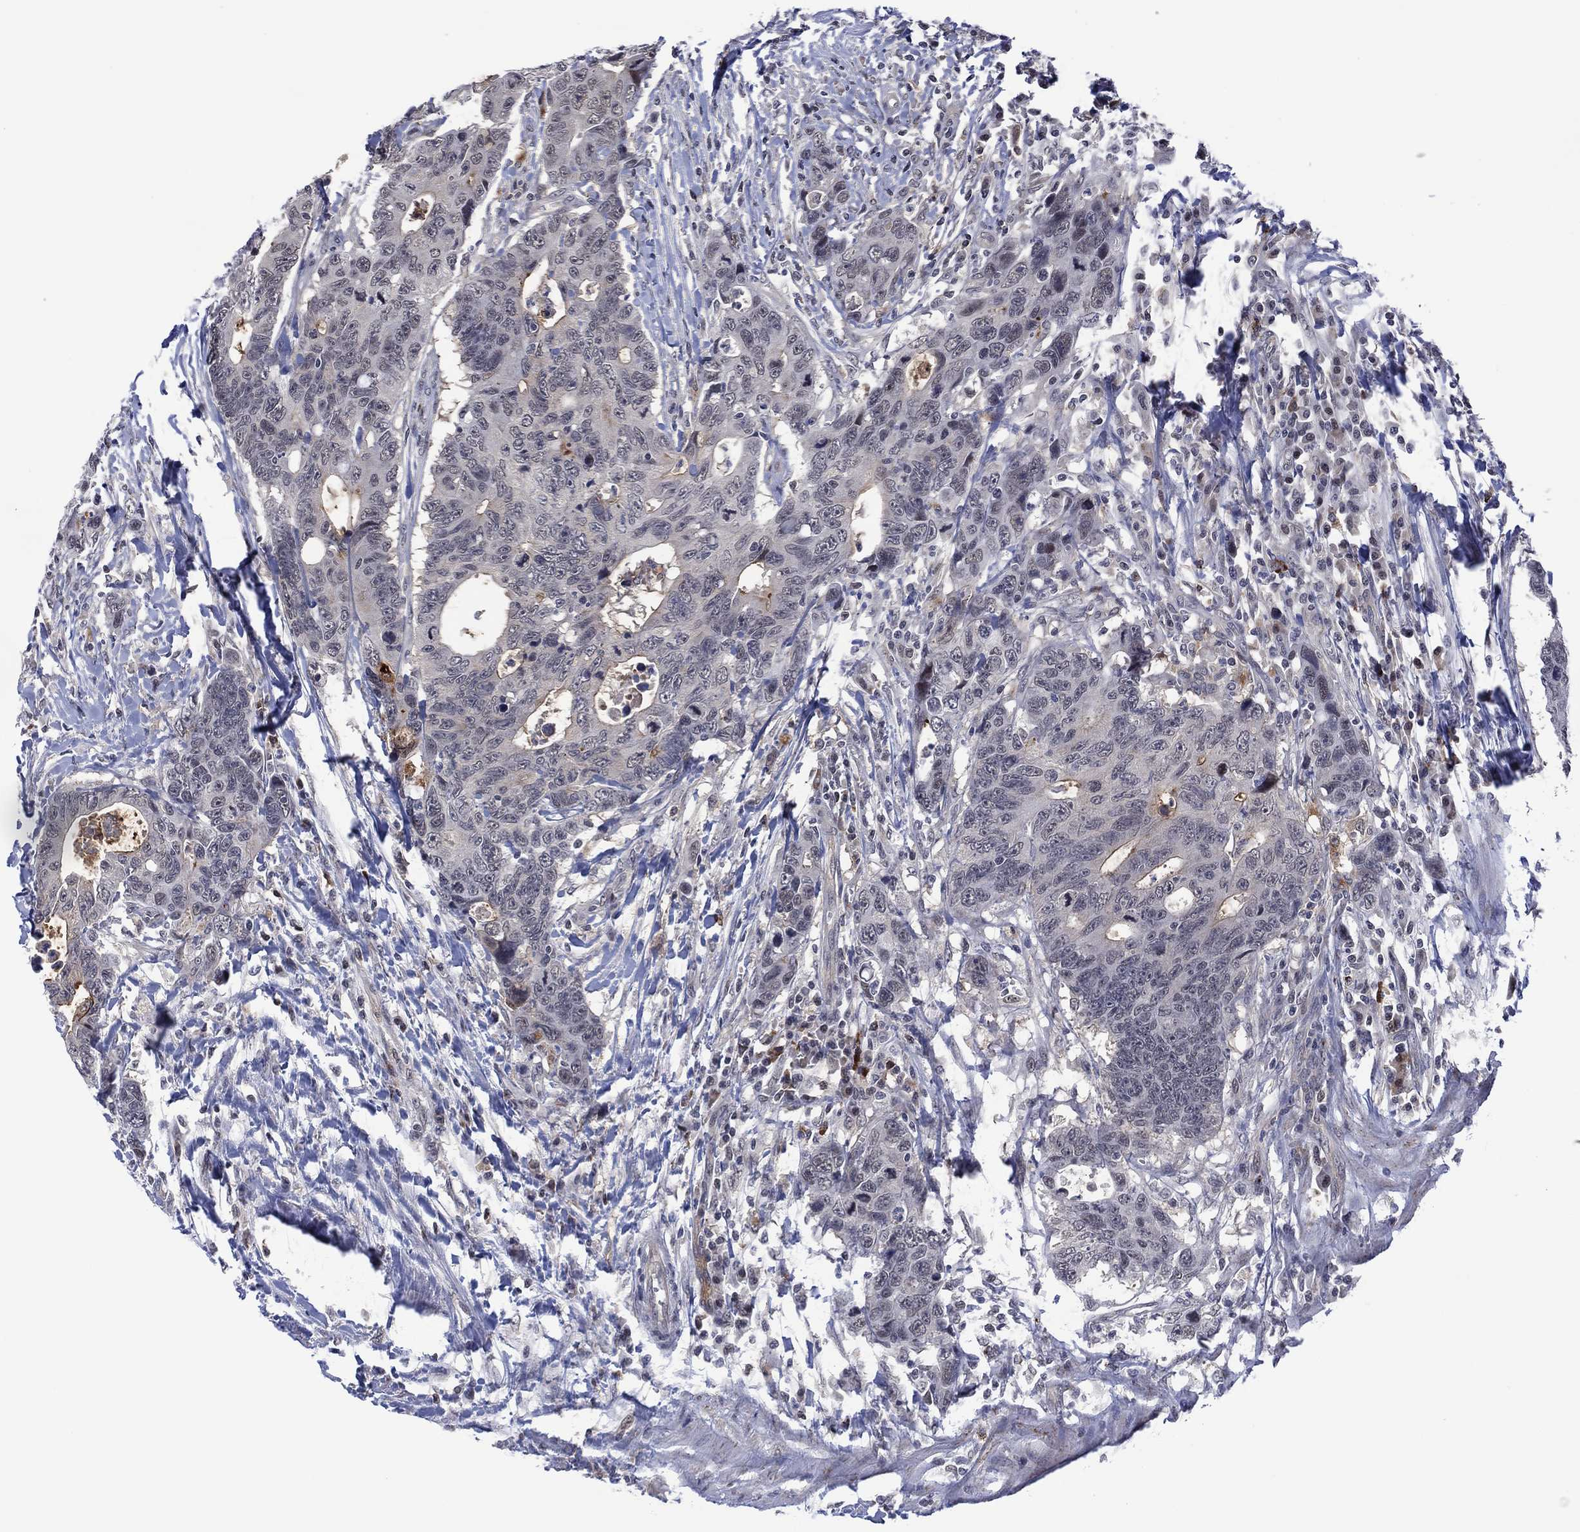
{"staining": {"intensity": "negative", "quantity": "none", "location": "none"}, "tissue": "colorectal cancer", "cell_type": "Tumor cells", "image_type": "cancer", "snomed": [{"axis": "morphology", "description": "Adenocarcinoma, NOS"}, {"axis": "topography", "description": "Colon"}], "caption": "Immunohistochemical staining of human colorectal adenocarcinoma displays no significant staining in tumor cells.", "gene": "DPP4", "patient": {"sex": "female", "age": 77}}